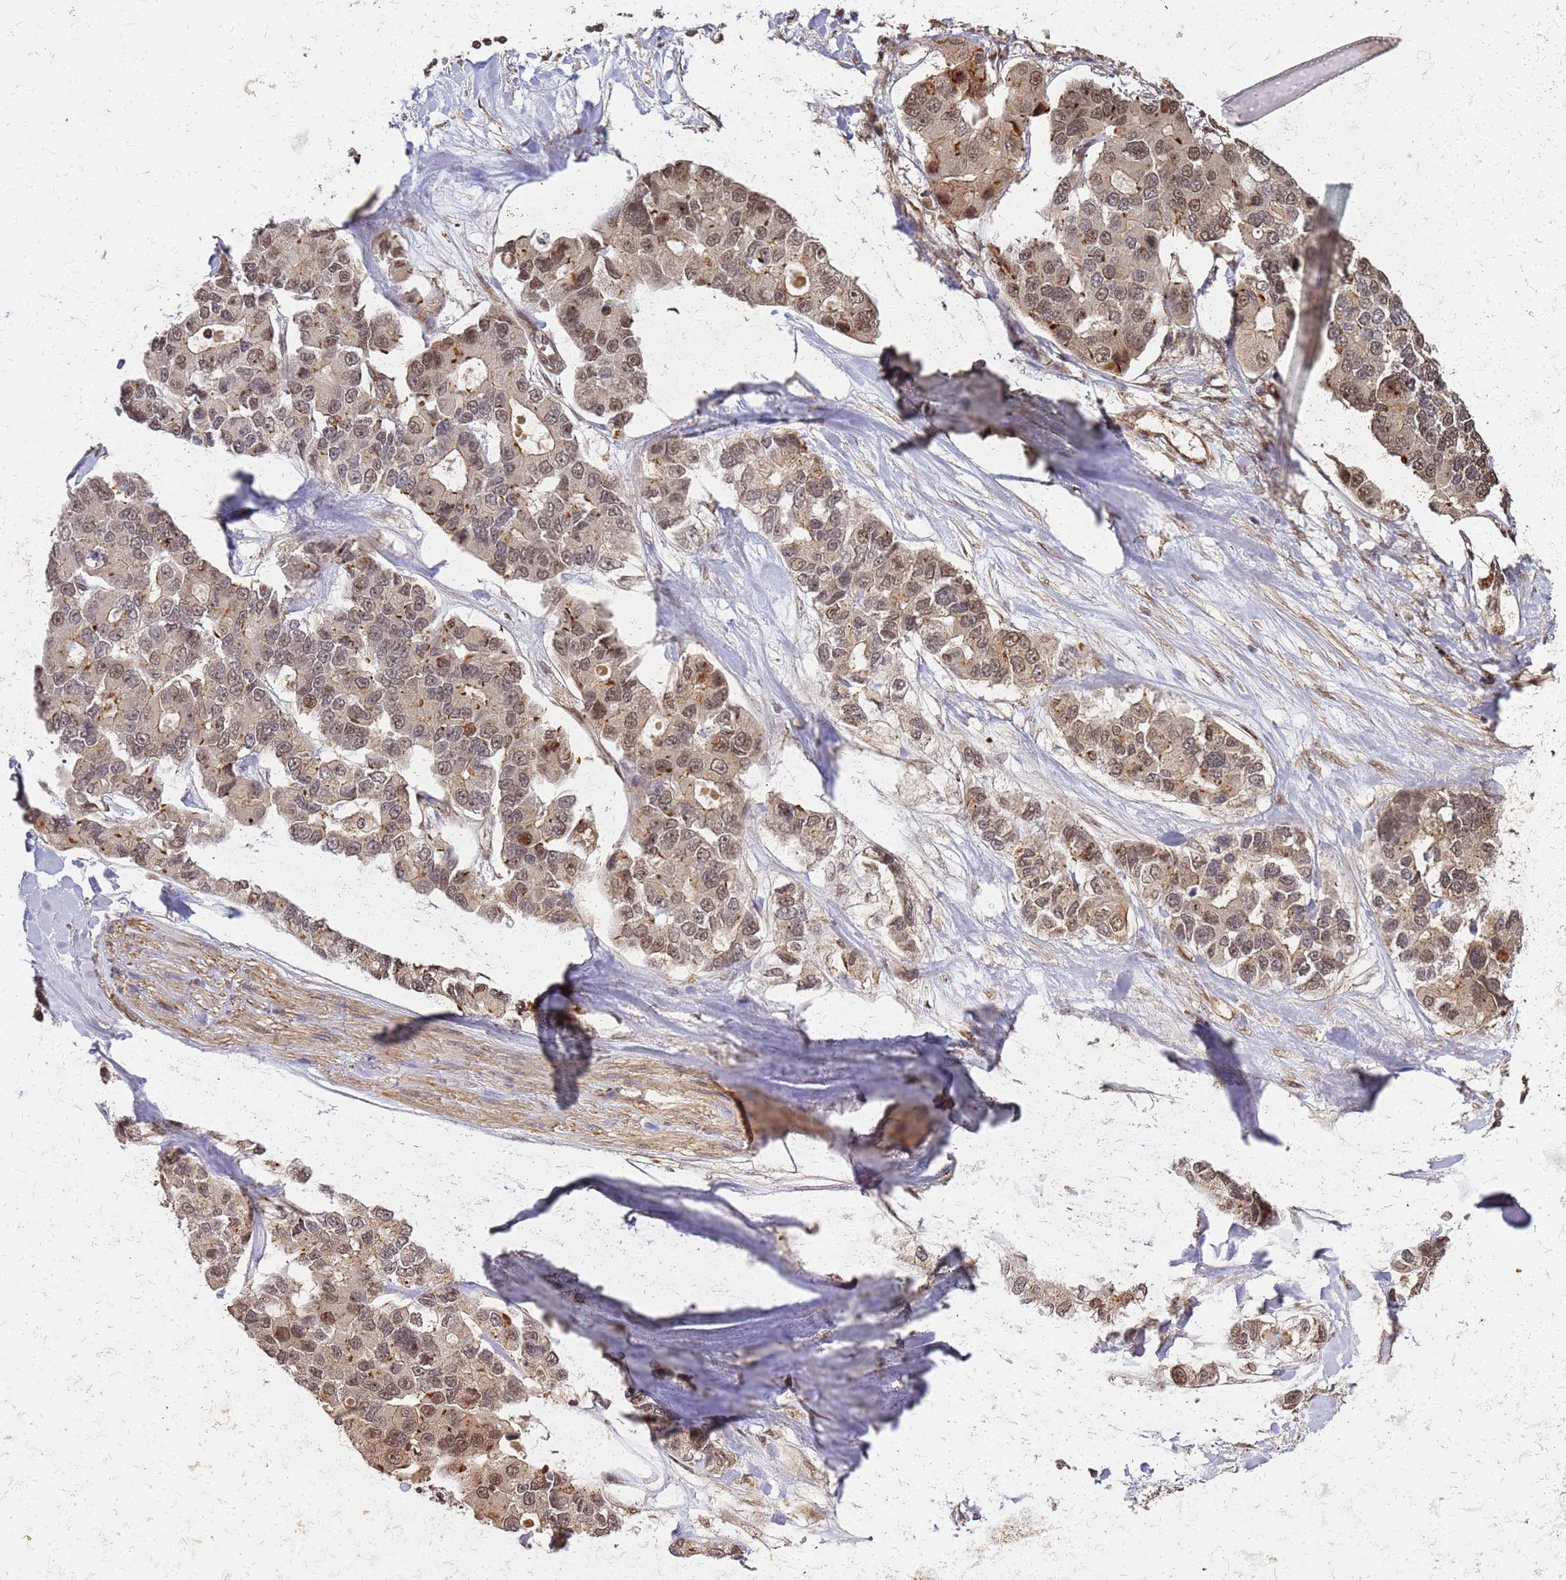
{"staining": {"intensity": "moderate", "quantity": ">75%", "location": "cytoplasmic/membranous,nuclear"}, "tissue": "lung cancer", "cell_type": "Tumor cells", "image_type": "cancer", "snomed": [{"axis": "morphology", "description": "Adenocarcinoma, NOS"}, {"axis": "topography", "description": "Lung"}], "caption": "Approximately >75% of tumor cells in adenocarcinoma (lung) demonstrate moderate cytoplasmic/membranous and nuclear protein positivity as visualized by brown immunohistochemical staining.", "gene": "ST18", "patient": {"sex": "female", "age": 54}}